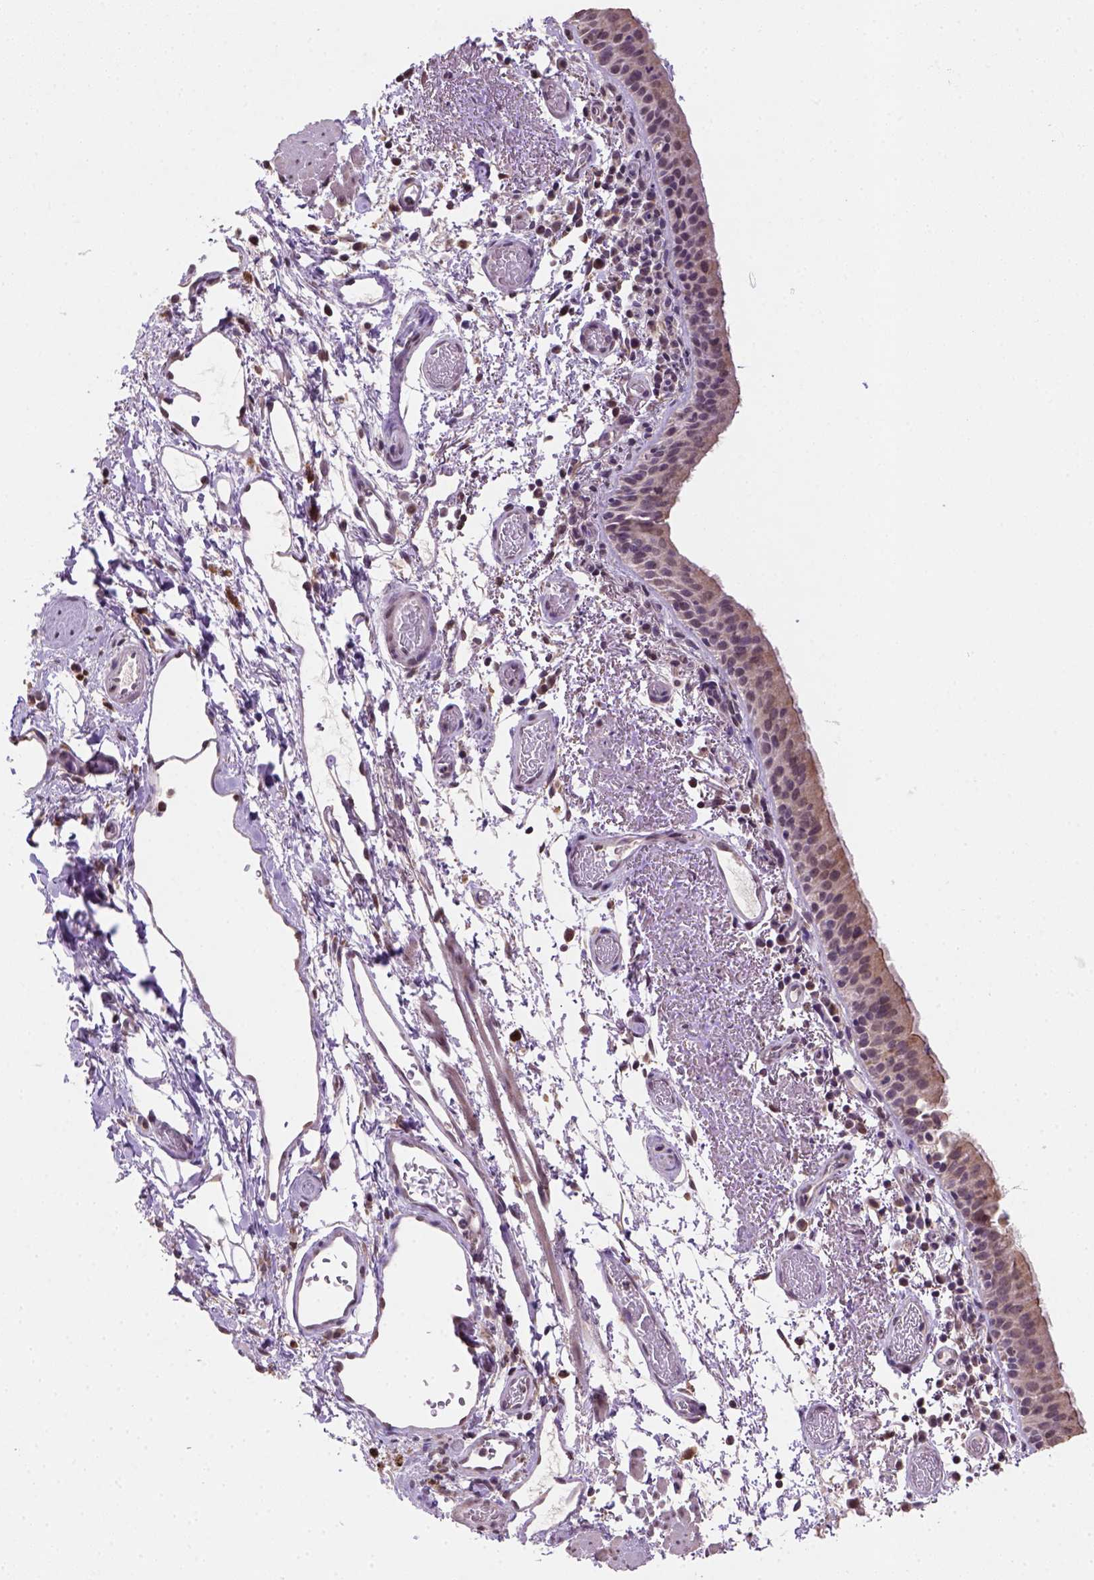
{"staining": {"intensity": "strong", "quantity": "<25%", "location": "cytoplasmic/membranous"}, "tissue": "bronchus", "cell_type": "Respiratory epithelial cells", "image_type": "normal", "snomed": [{"axis": "morphology", "description": "Normal tissue, NOS"}, {"axis": "morphology", "description": "Adenocarcinoma, NOS"}, {"axis": "topography", "description": "Bronchus"}], "caption": "The micrograph shows staining of unremarkable bronchus, revealing strong cytoplasmic/membranous protein staining (brown color) within respiratory epithelial cells.", "gene": "NUDT10", "patient": {"sex": "male", "age": 68}}